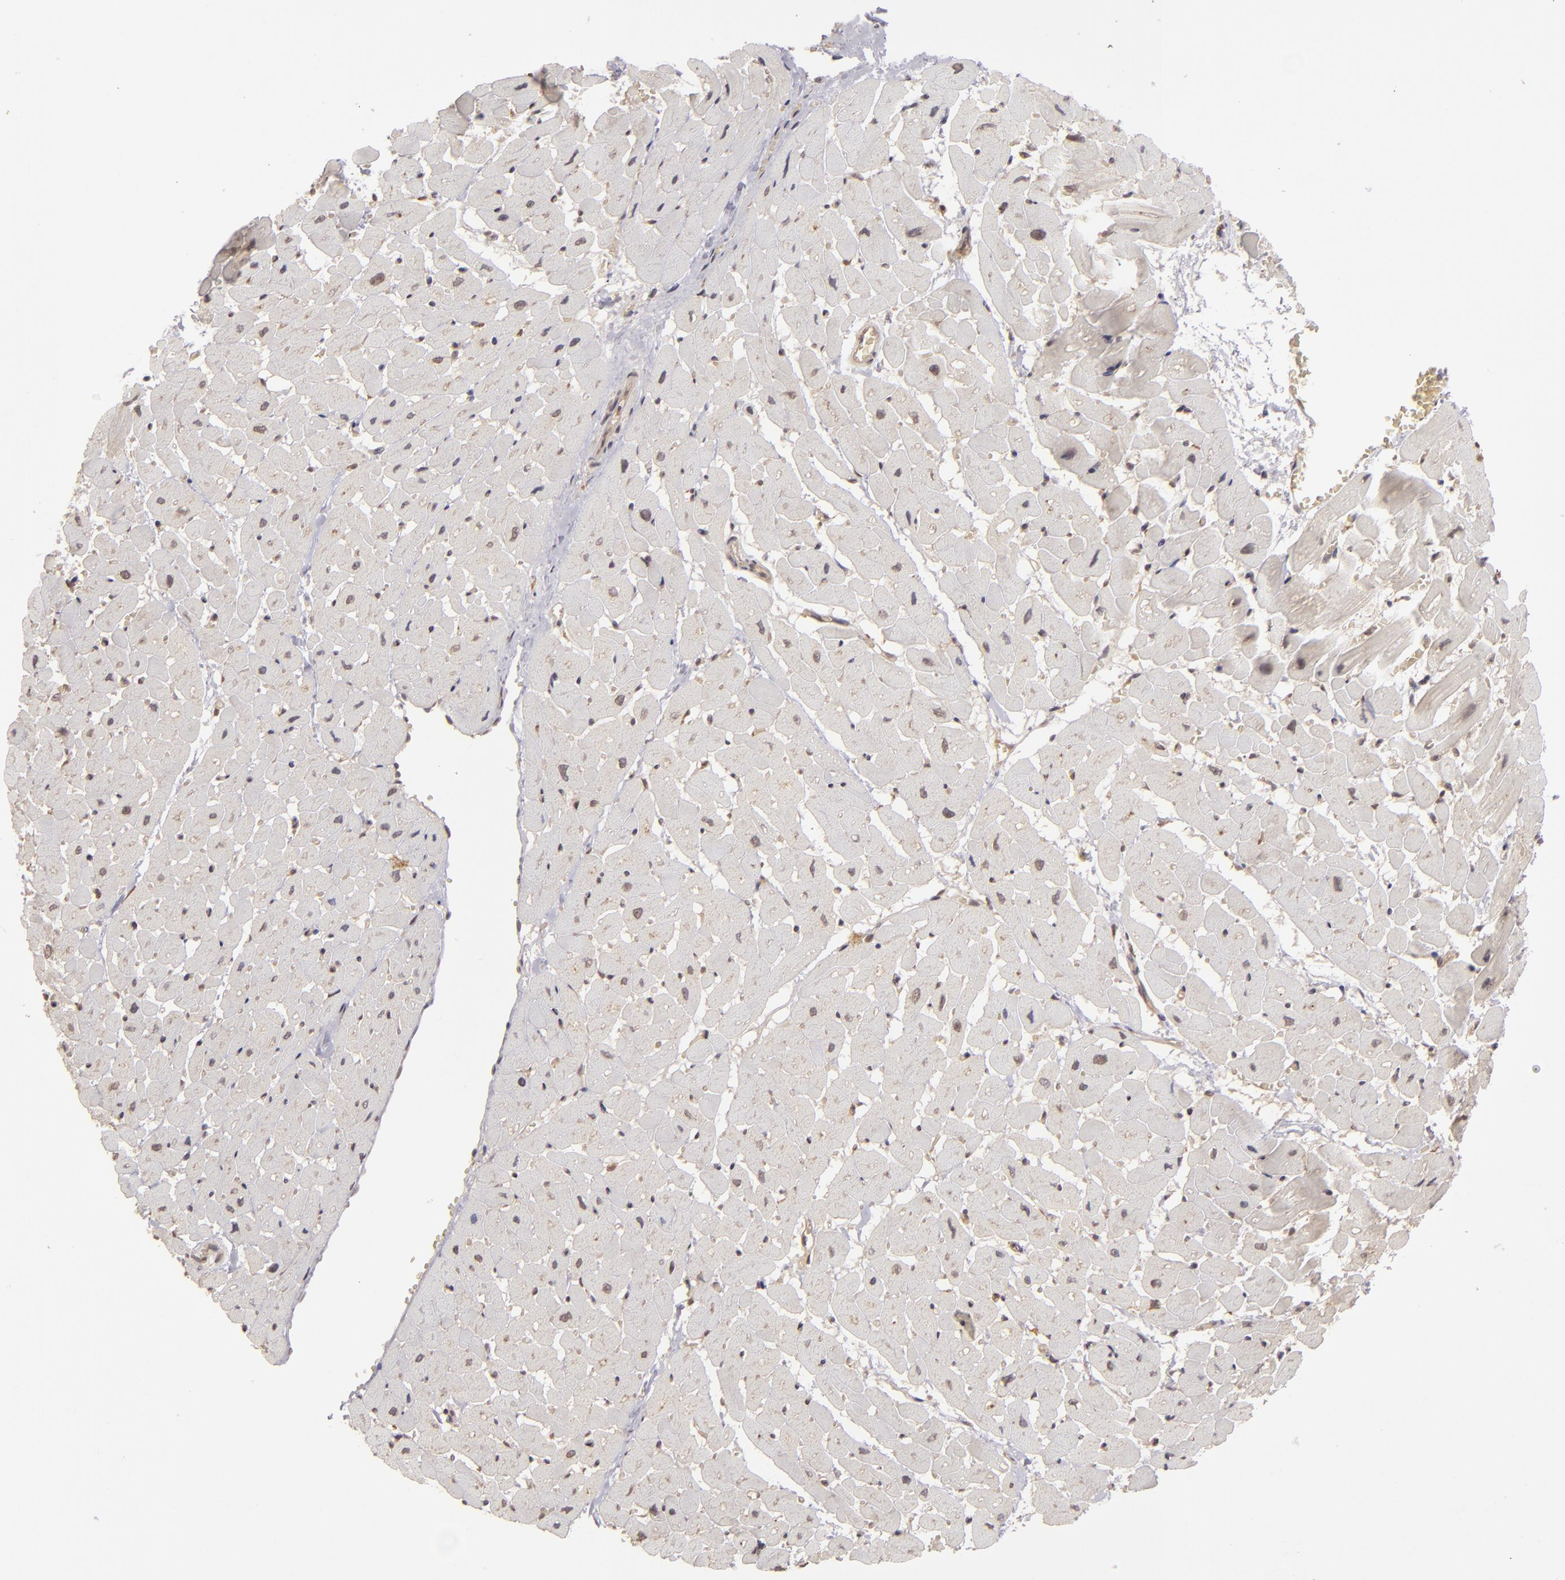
{"staining": {"intensity": "negative", "quantity": "none", "location": "none"}, "tissue": "heart muscle", "cell_type": "Cardiomyocytes", "image_type": "normal", "snomed": [{"axis": "morphology", "description": "Normal tissue, NOS"}, {"axis": "topography", "description": "Heart"}], "caption": "There is no significant expression in cardiomyocytes of heart muscle. The staining is performed using DAB brown chromogen with nuclei counter-stained in using hematoxylin.", "gene": "MAPK3", "patient": {"sex": "male", "age": 45}}